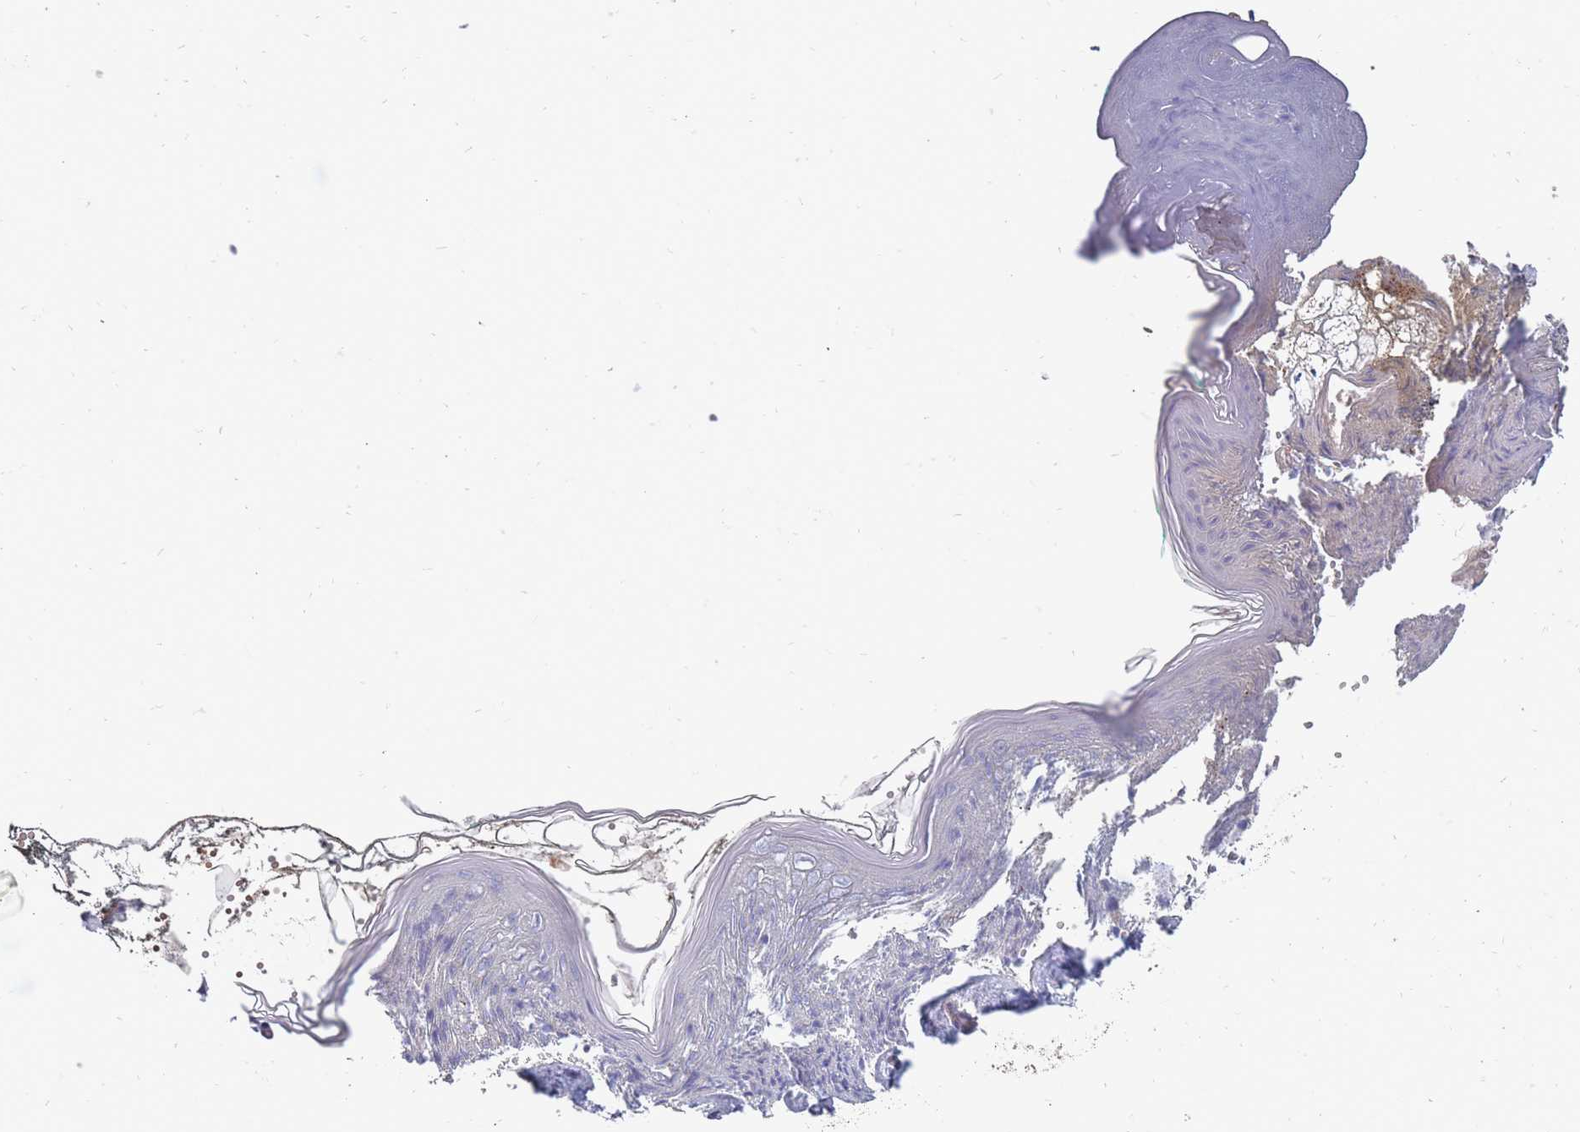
{"staining": {"intensity": "negative", "quantity": "none", "location": "none"}, "tissue": "skin", "cell_type": "Fibroblasts", "image_type": "normal", "snomed": [{"axis": "morphology", "description": "Normal tissue, NOS"}, {"axis": "topography", "description": "Skin"}], "caption": "Fibroblasts are negative for brown protein staining in normal skin. (Stains: DAB immunohistochemistry (IHC) with hematoxylin counter stain, Microscopy: brightfield microscopy at high magnification).", "gene": "NUB1", "patient": {"sex": "female", "age": 34}}